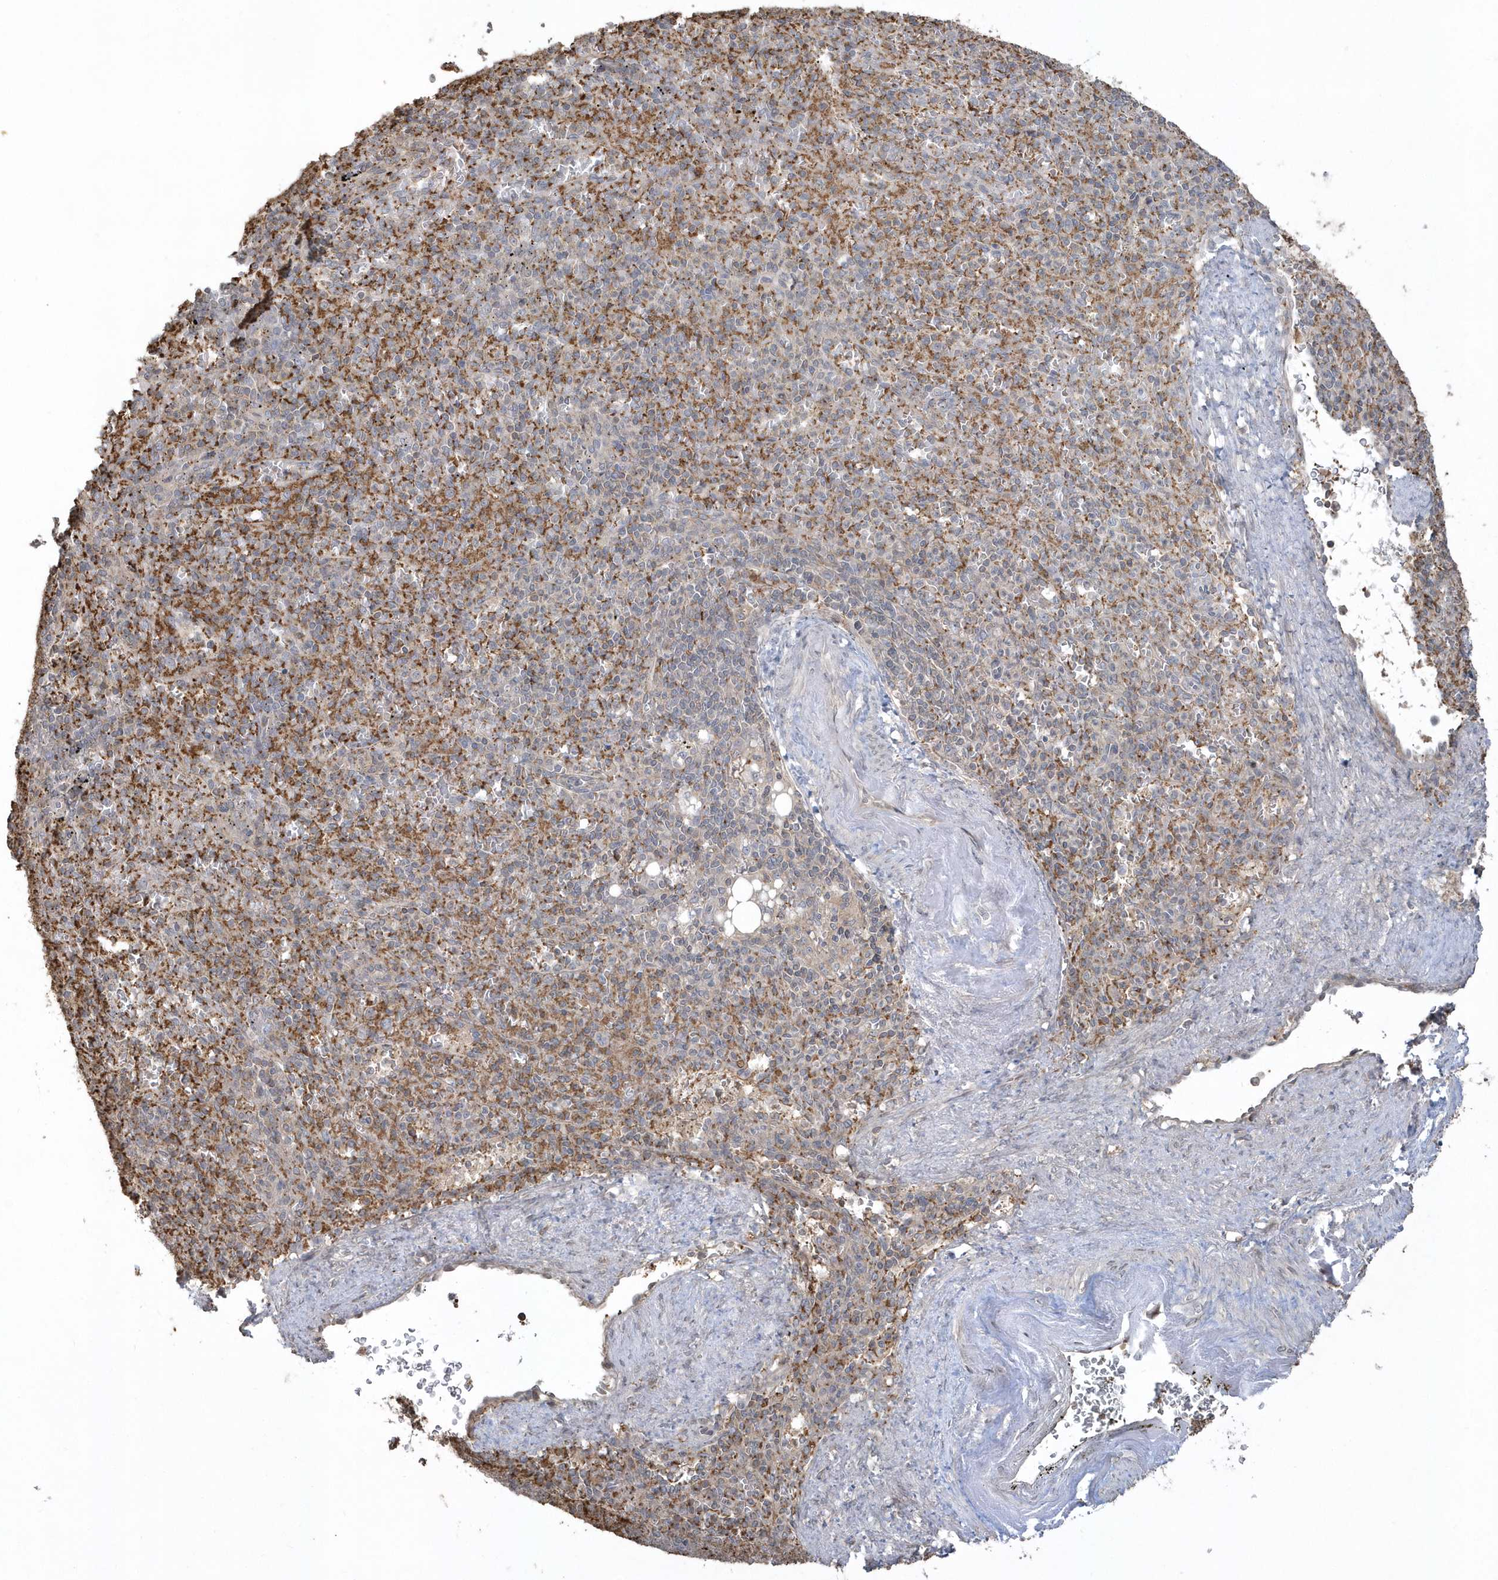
{"staining": {"intensity": "moderate", "quantity": "<25%", "location": "cytoplasmic/membranous"}, "tissue": "spleen", "cell_type": "Cells in red pulp", "image_type": "normal", "snomed": [{"axis": "morphology", "description": "Normal tissue, NOS"}, {"axis": "topography", "description": "Spleen"}], "caption": "The micrograph demonstrates staining of benign spleen, revealing moderate cytoplasmic/membranous protein staining (brown color) within cells in red pulp.", "gene": "BSN", "patient": {"sex": "female", "age": 74}}